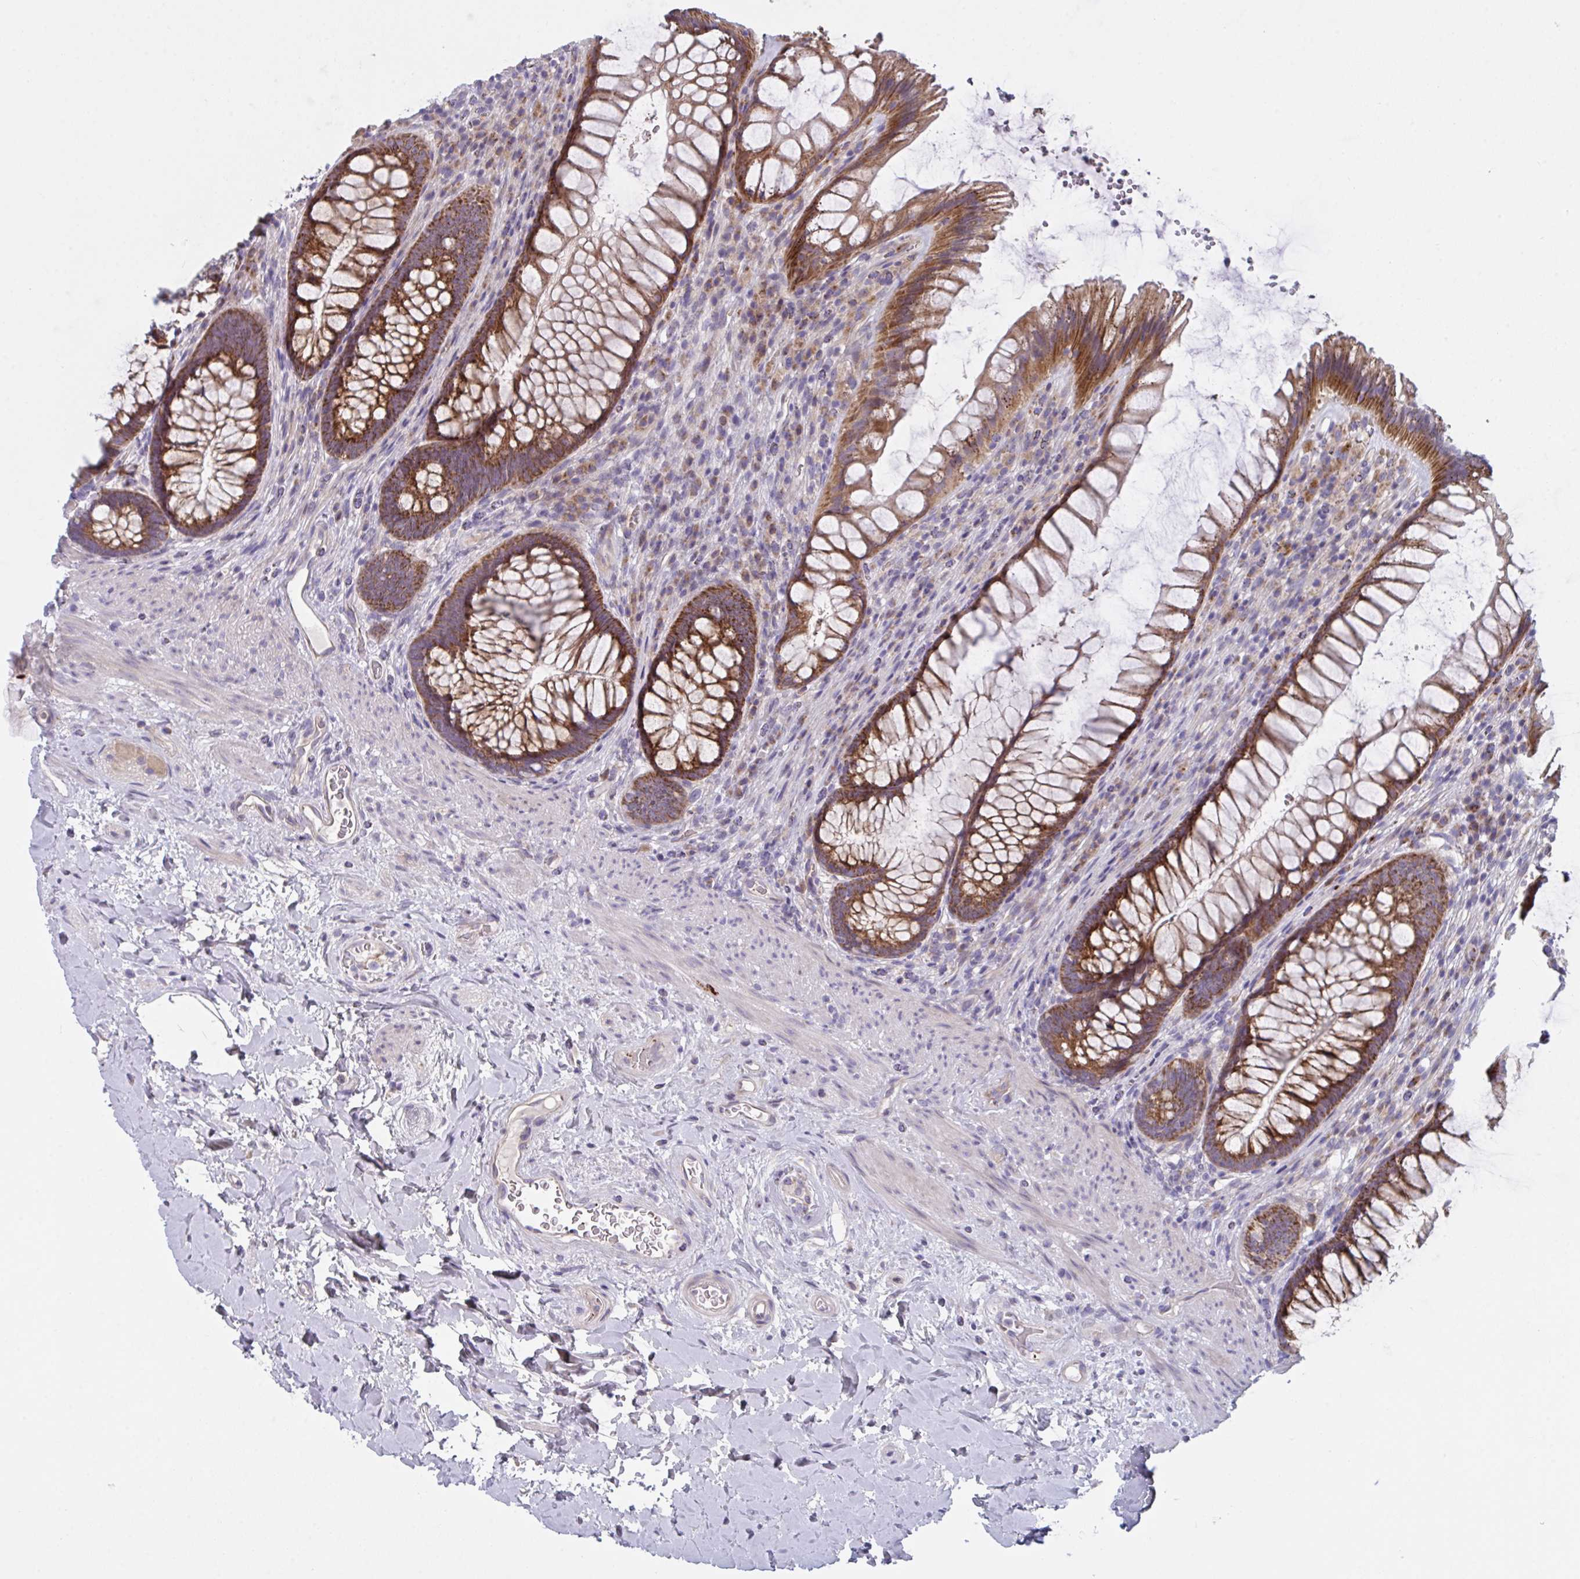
{"staining": {"intensity": "strong", "quantity": ">75%", "location": "cytoplasmic/membranous"}, "tissue": "rectum", "cell_type": "Glandular cells", "image_type": "normal", "snomed": [{"axis": "morphology", "description": "Normal tissue, NOS"}, {"axis": "topography", "description": "Rectum"}], "caption": "The photomicrograph demonstrates a brown stain indicating the presence of a protein in the cytoplasmic/membranous of glandular cells in rectum.", "gene": "MRPS2", "patient": {"sex": "male", "age": 53}}